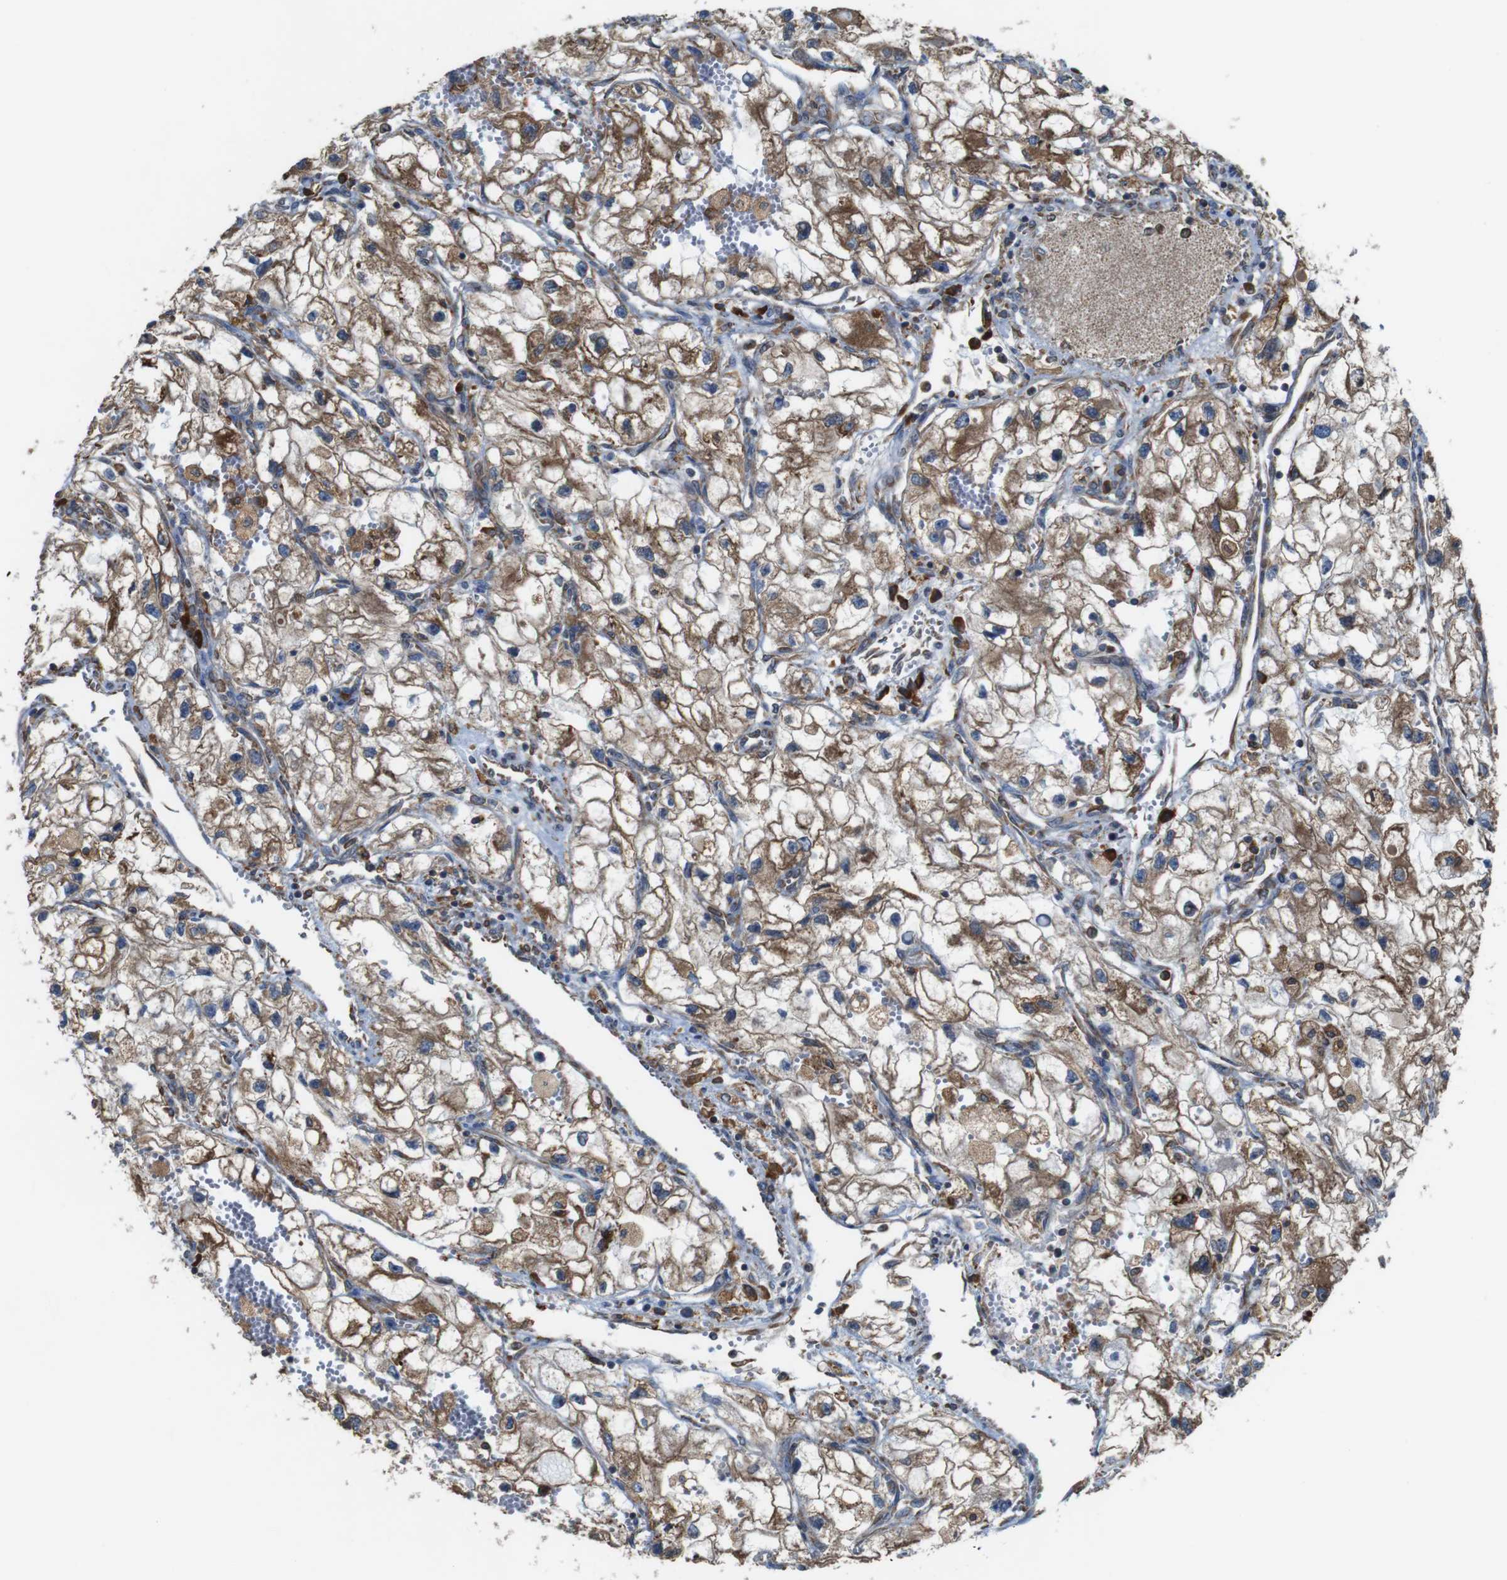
{"staining": {"intensity": "moderate", "quantity": ">75%", "location": "cytoplasmic/membranous"}, "tissue": "renal cancer", "cell_type": "Tumor cells", "image_type": "cancer", "snomed": [{"axis": "morphology", "description": "Adenocarcinoma, NOS"}, {"axis": "topography", "description": "Kidney"}], "caption": "An IHC photomicrograph of tumor tissue is shown. Protein staining in brown highlights moderate cytoplasmic/membranous positivity in renal cancer (adenocarcinoma) within tumor cells.", "gene": "UGGT1", "patient": {"sex": "female", "age": 70}}